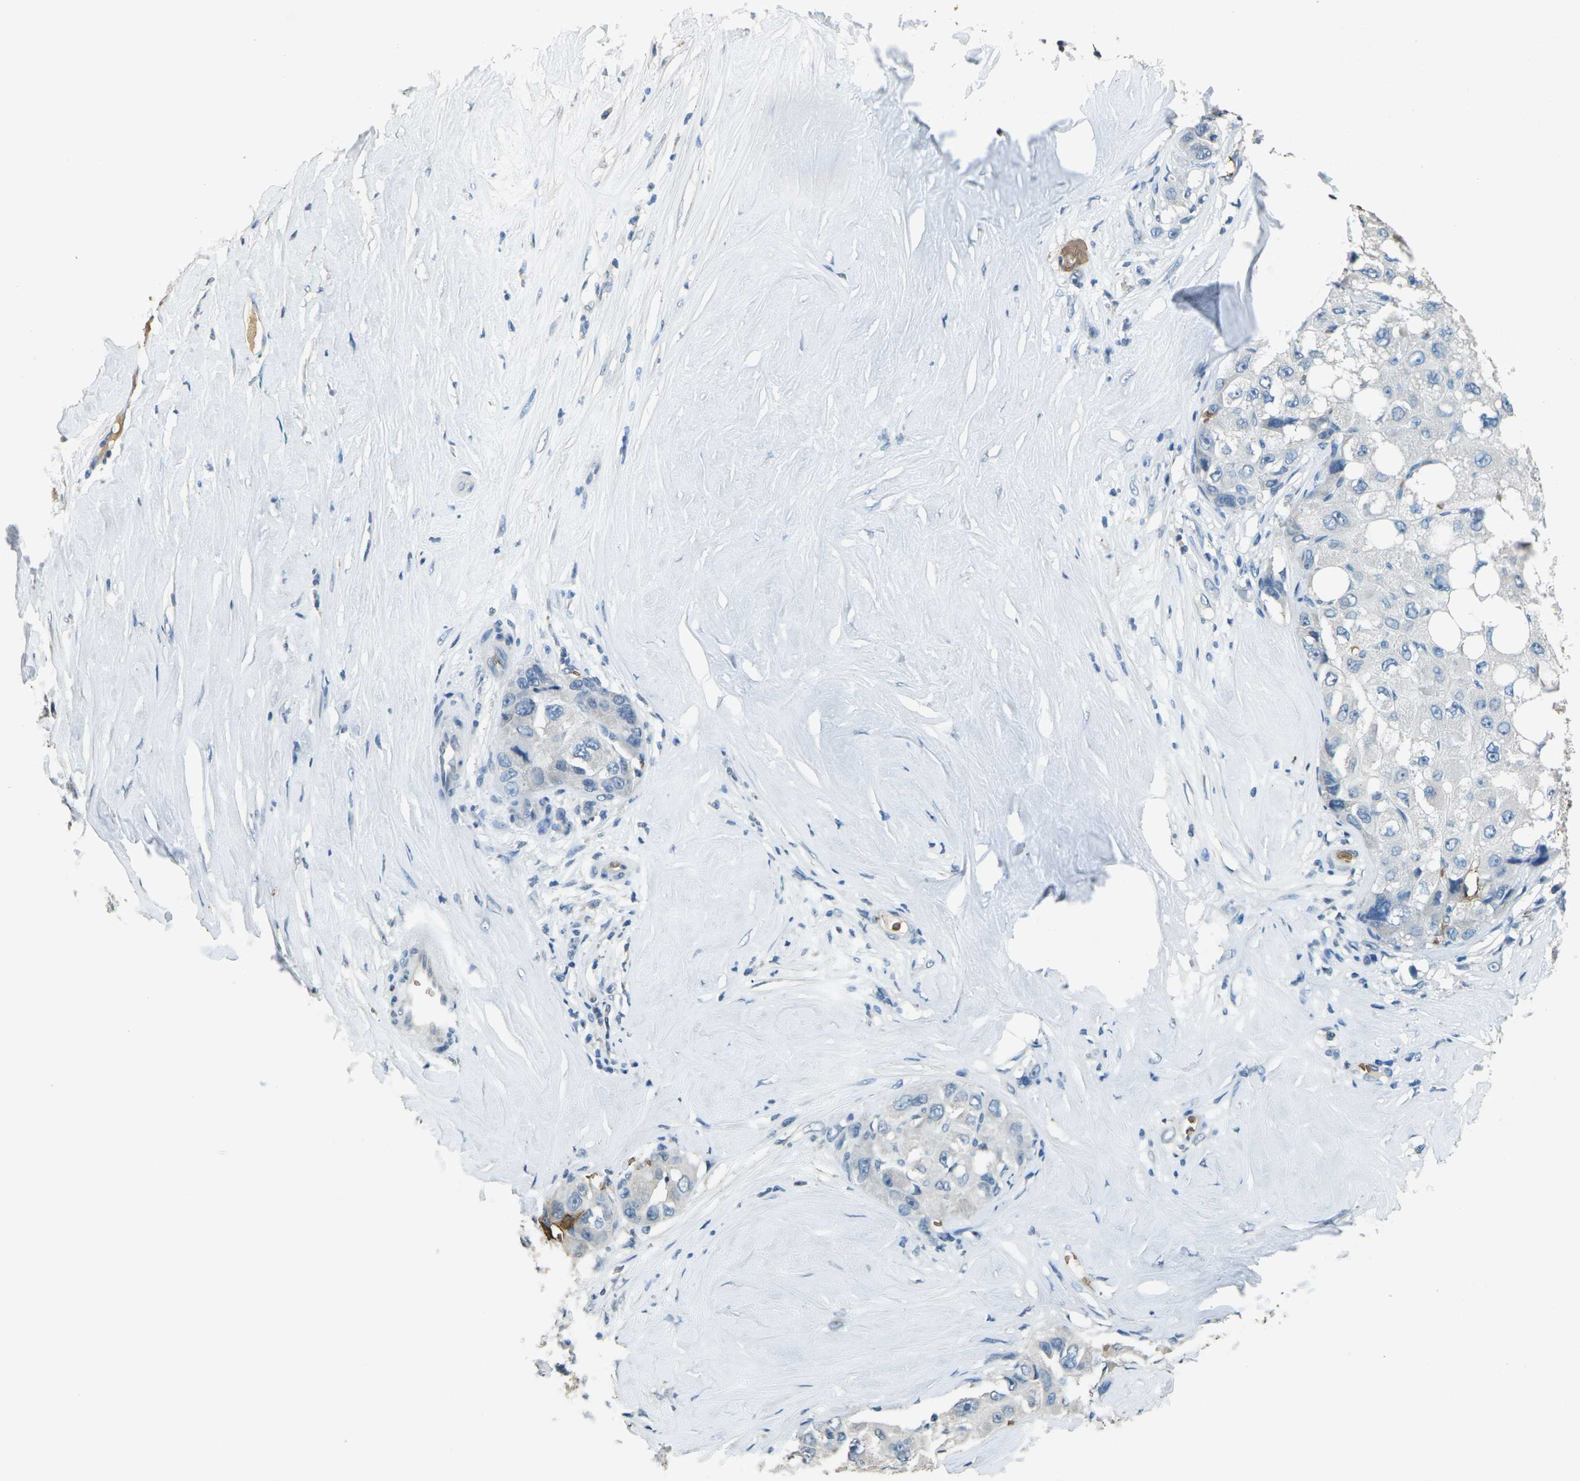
{"staining": {"intensity": "negative", "quantity": "none", "location": "none"}, "tissue": "liver cancer", "cell_type": "Tumor cells", "image_type": "cancer", "snomed": [{"axis": "morphology", "description": "Carcinoma, Hepatocellular, NOS"}, {"axis": "topography", "description": "Liver"}], "caption": "The immunohistochemistry photomicrograph has no significant positivity in tumor cells of liver hepatocellular carcinoma tissue. (Brightfield microscopy of DAB (3,3'-diaminobenzidine) IHC at high magnification).", "gene": "HBB", "patient": {"sex": "male", "age": 80}}